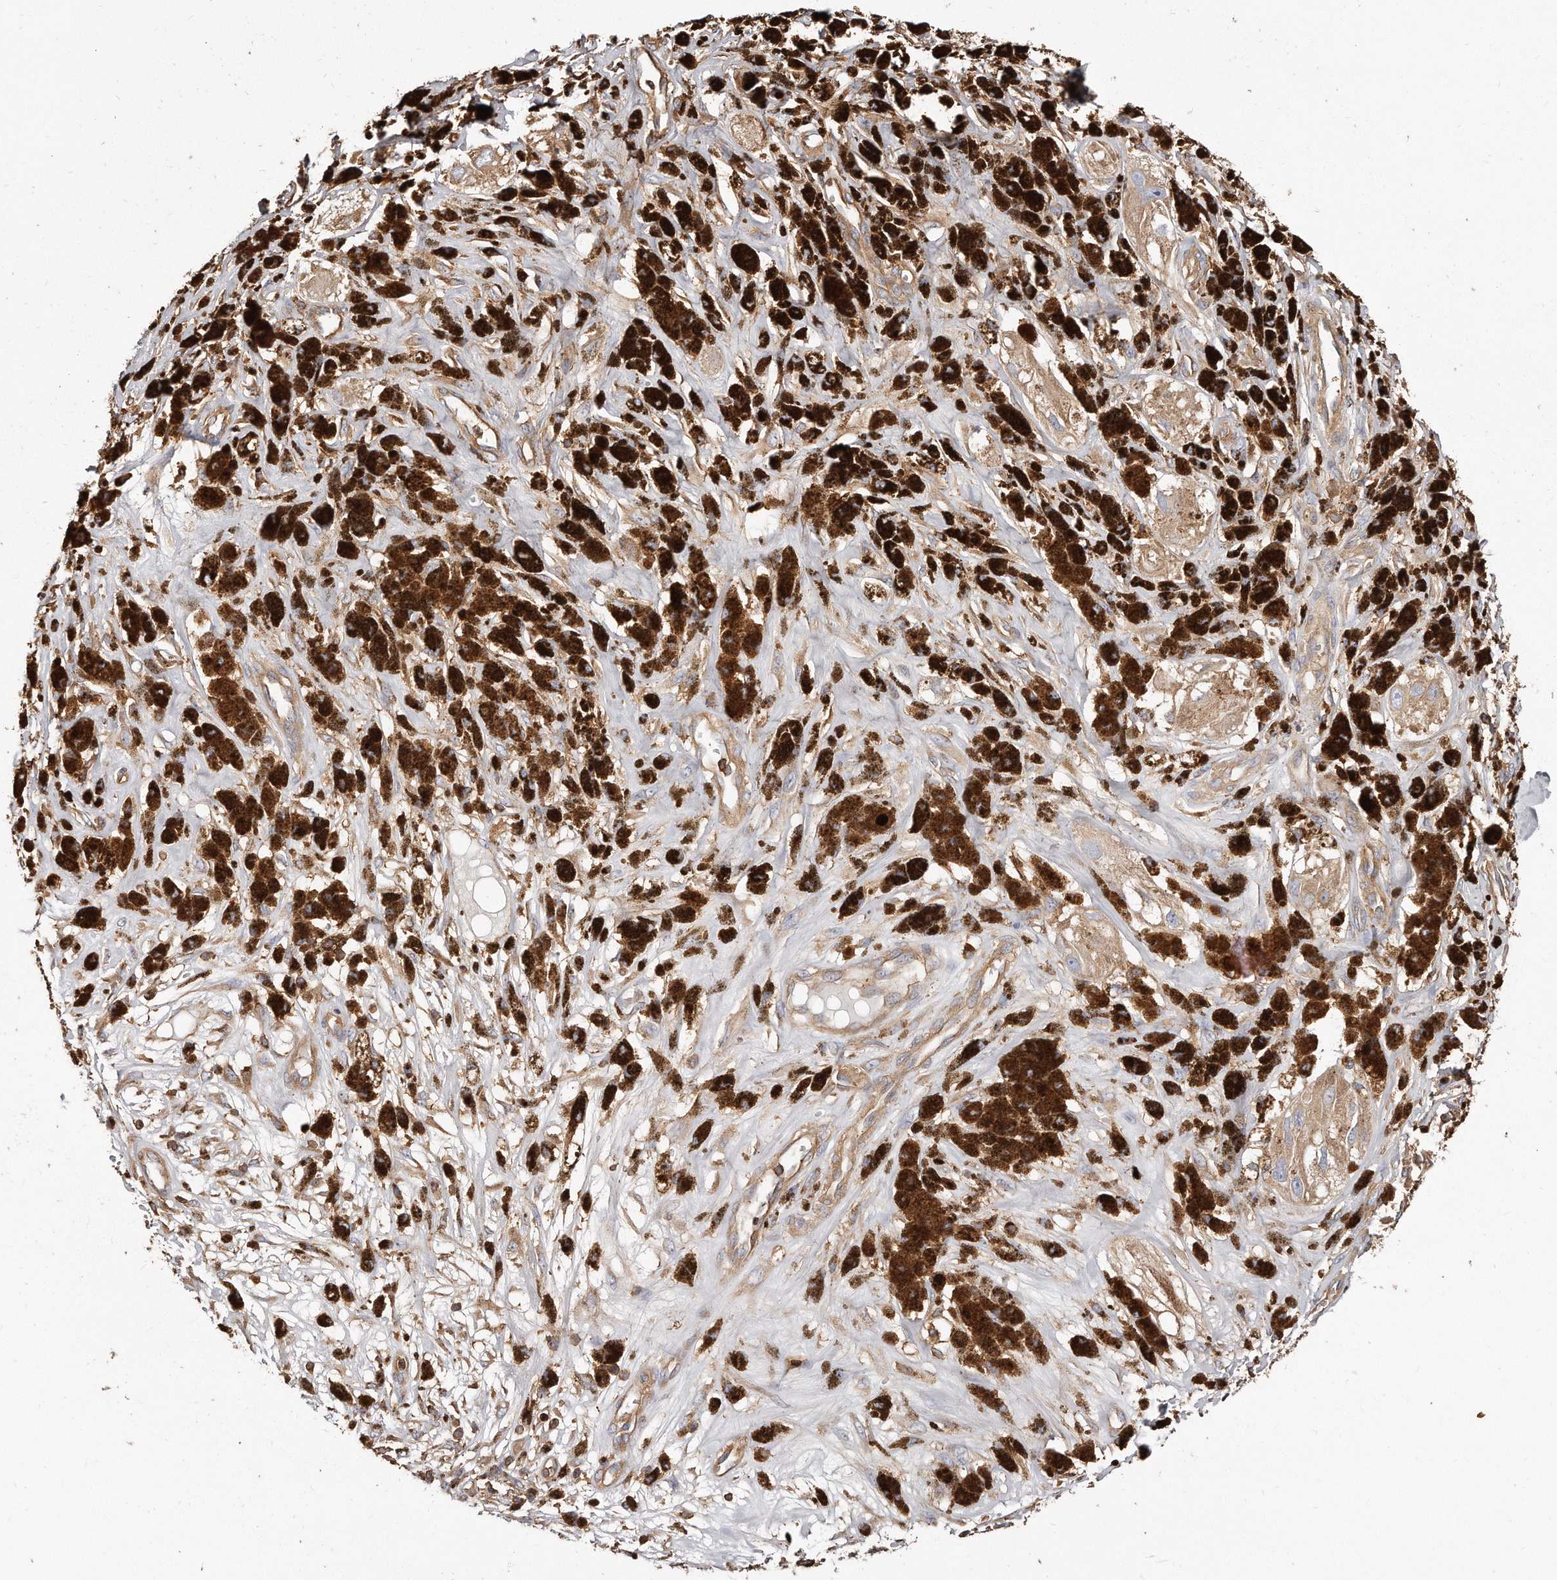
{"staining": {"intensity": "moderate", "quantity": ">75%", "location": "cytoplasmic/membranous"}, "tissue": "melanoma", "cell_type": "Tumor cells", "image_type": "cancer", "snomed": [{"axis": "morphology", "description": "Malignant melanoma, NOS"}, {"axis": "topography", "description": "Skin"}], "caption": "IHC micrograph of malignant melanoma stained for a protein (brown), which shows medium levels of moderate cytoplasmic/membranous positivity in about >75% of tumor cells.", "gene": "CAP1", "patient": {"sex": "male", "age": 88}}